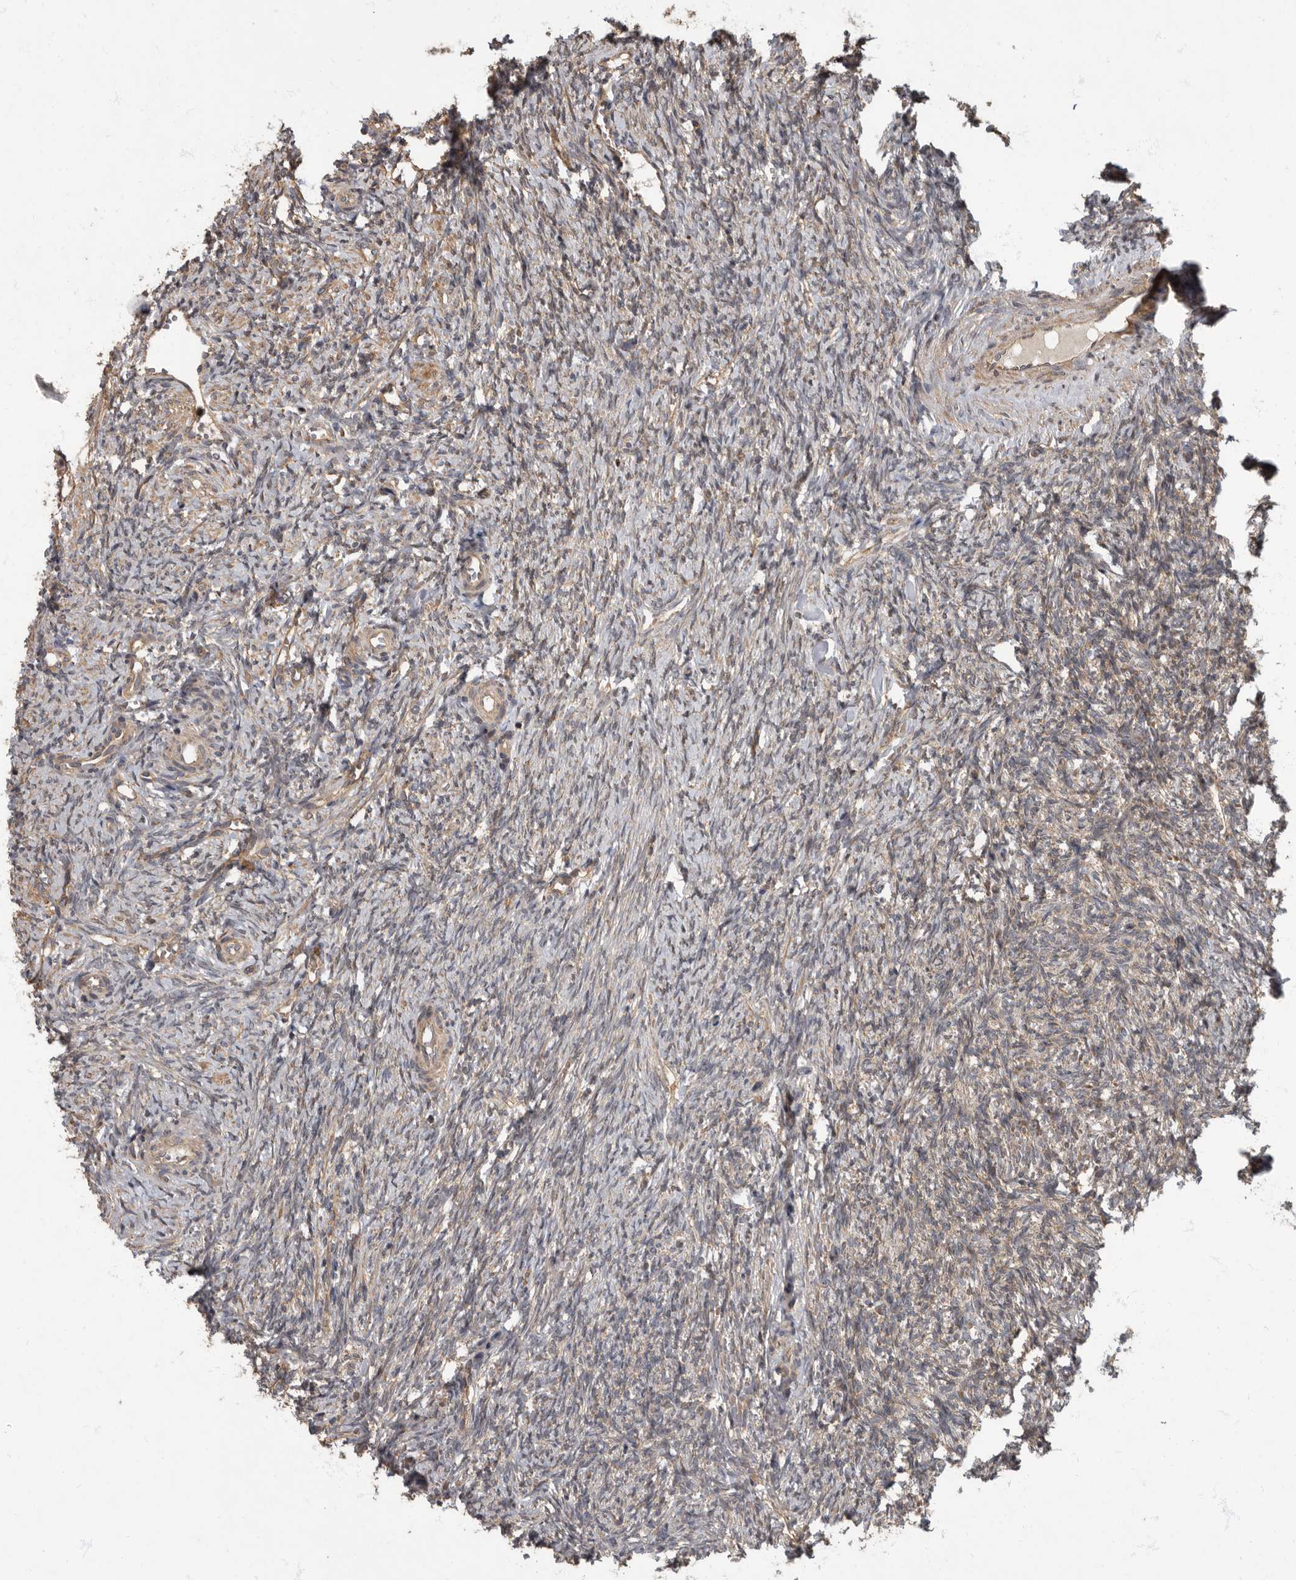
{"staining": {"intensity": "weak", "quantity": "<25%", "location": "cytoplasmic/membranous"}, "tissue": "ovary", "cell_type": "Ovarian stroma cells", "image_type": "normal", "snomed": [{"axis": "morphology", "description": "Normal tissue, NOS"}, {"axis": "topography", "description": "Ovary"}], "caption": "Photomicrograph shows no protein expression in ovarian stroma cells of normal ovary. Brightfield microscopy of immunohistochemistry (IHC) stained with DAB (brown) and hematoxylin (blue), captured at high magnification.", "gene": "IQCK", "patient": {"sex": "female", "age": 41}}